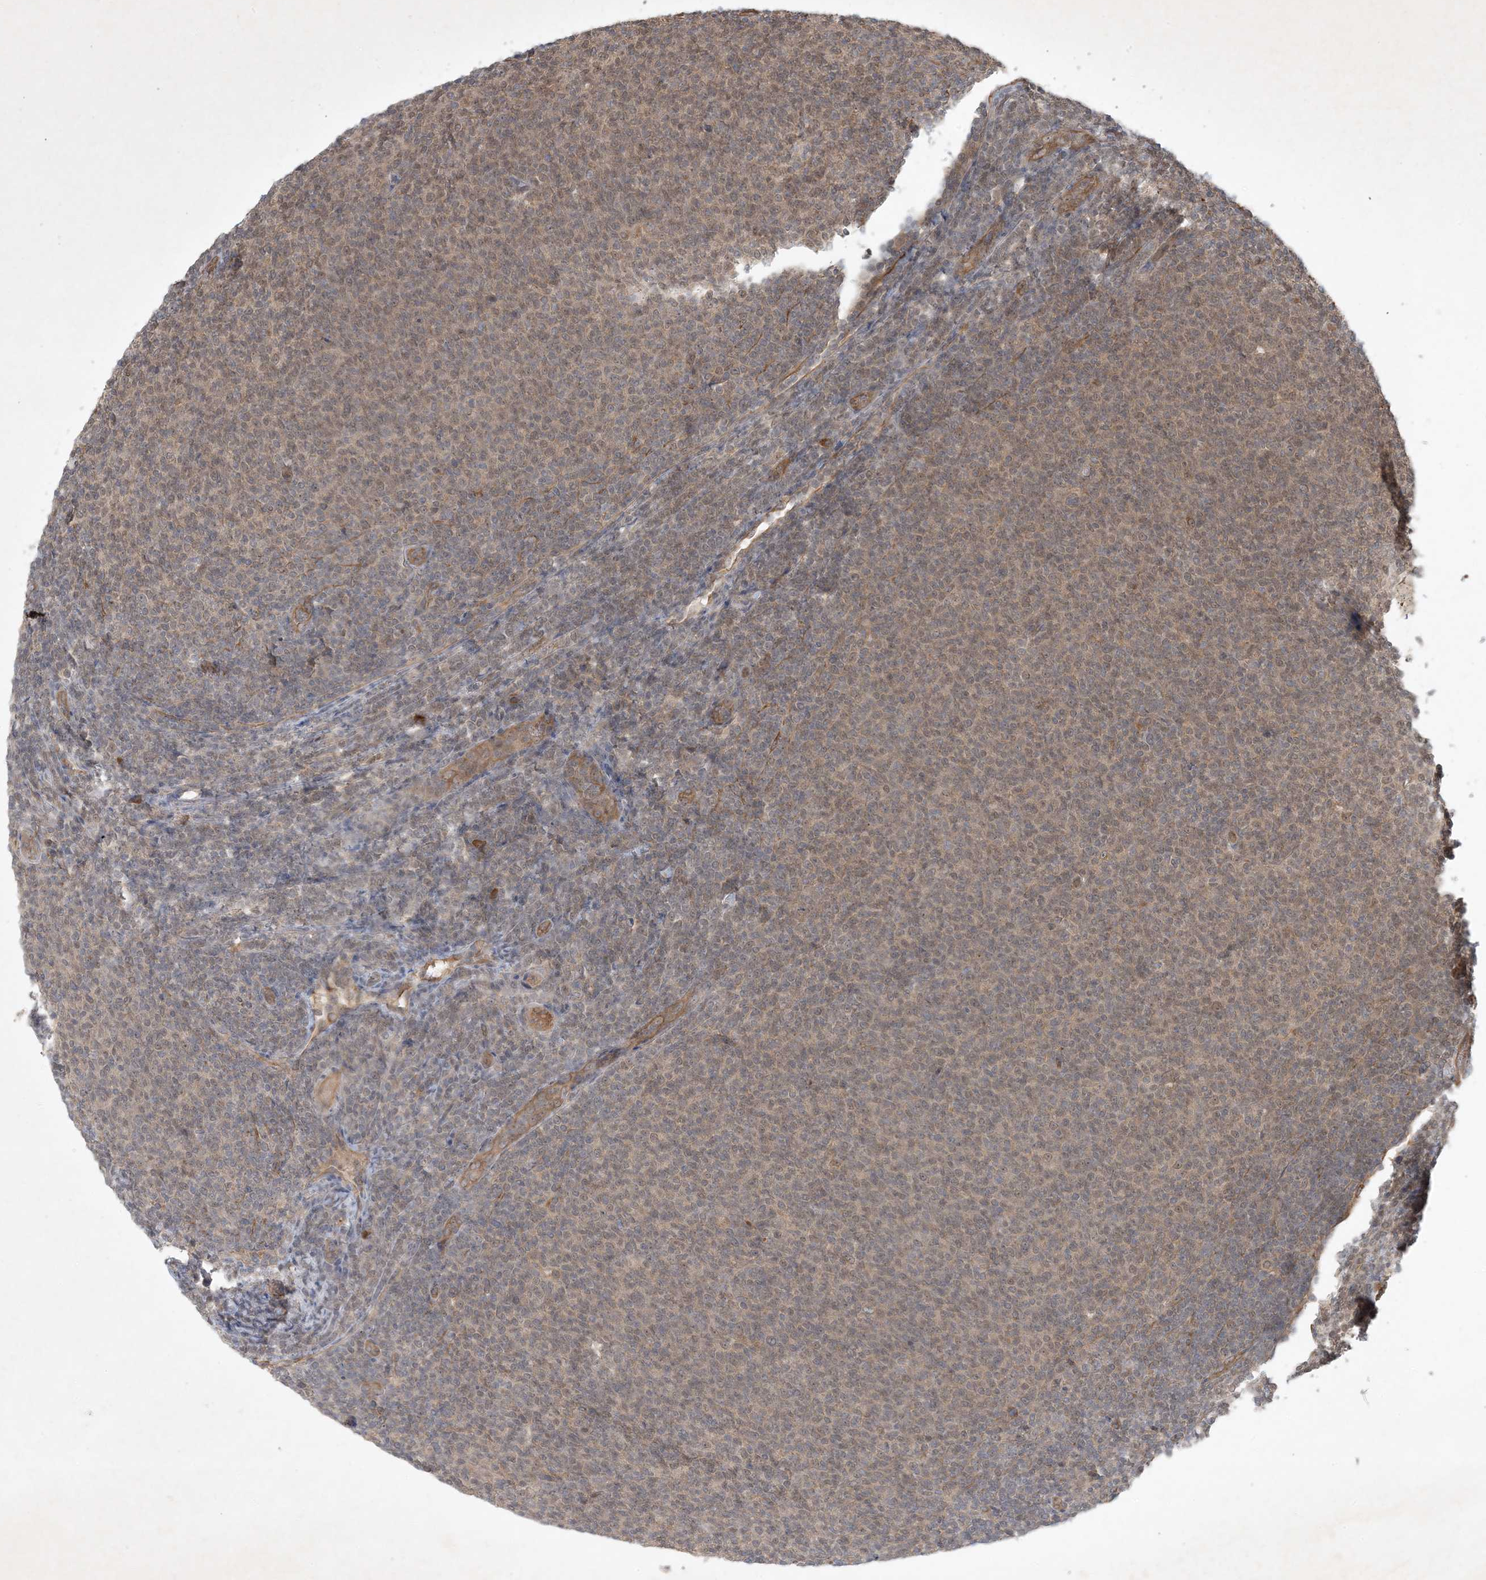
{"staining": {"intensity": "negative", "quantity": "none", "location": "none"}, "tissue": "lymphoma", "cell_type": "Tumor cells", "image_type": "cancer", "snomed": [{"axis": "morphology", "description": "Malignant lymphoma, non-Hodgkin's type, Low grade"}, {"axis": "topography", "description": "Lymph node"}], "caption": "Tumor cells are negative for protein expression in human low-grade malignant lymphoma, non-Hodgkin's type.", "gene": "ZCCHC4", "patient": {"sex": "male", "age": 66}}